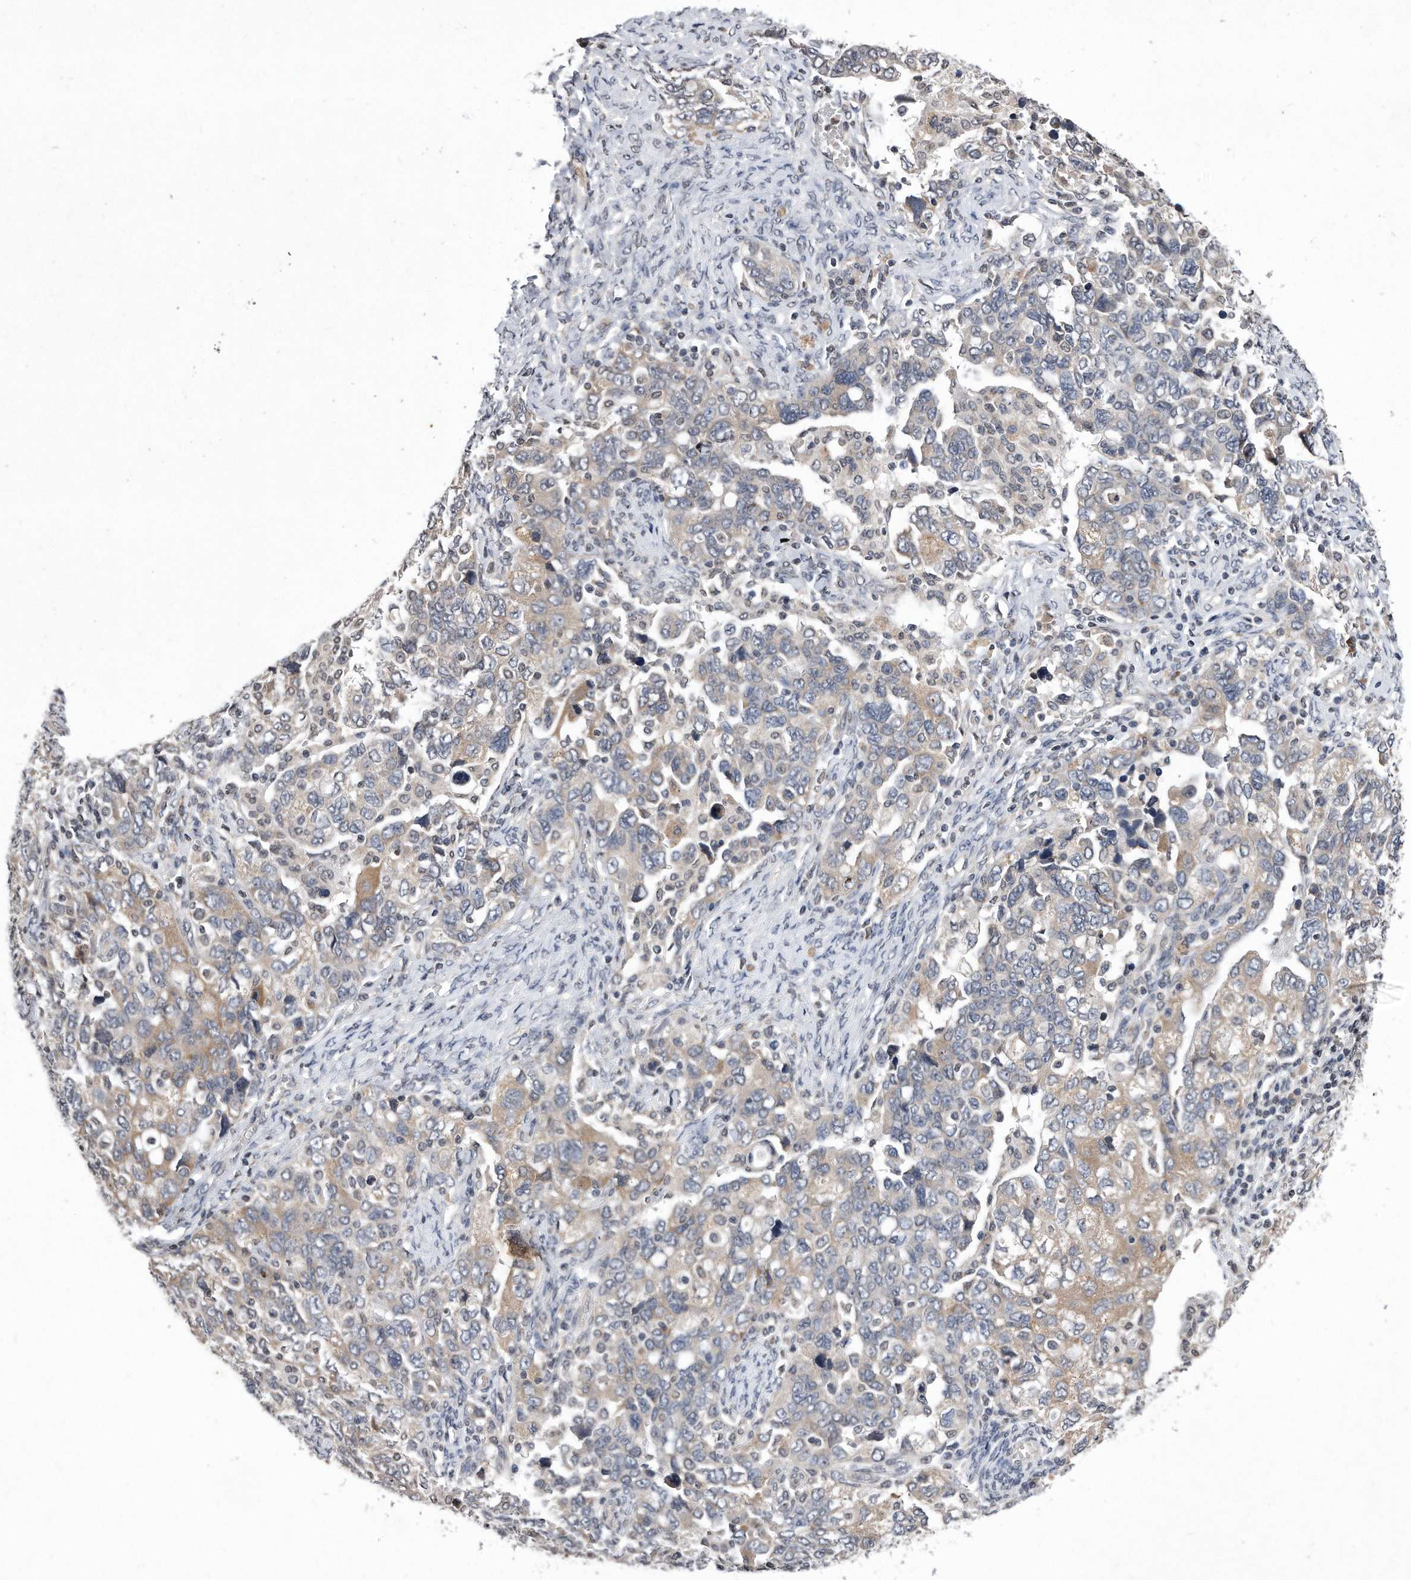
{"staining": {"intensity": "weak", "quantity": "25%-75%", "location": "cytoplasmic/membranous"}, "tissue": "ovarian cancer", "cell_type": "Tumor cells", "image_type": "cancer", "snomed": [{"axis": "morphology", "description": "Carcinoma, NOS"}, {"axis": "morphology", "description": "Cystadenocarcinoma, serous, NOS"}, {"axis": "topography", "description": "Ovary"}], "caption": "IHC (DAB (3,3'-diaminobenzidine)) staining of human carcinoma (ovarian) demonstrates weak cytoplasmic/membranous protein positivity in approximately 25%-75% of tumor cells.", "gene": "DAB1", "patient": {"sex": "female", "age": 69}}